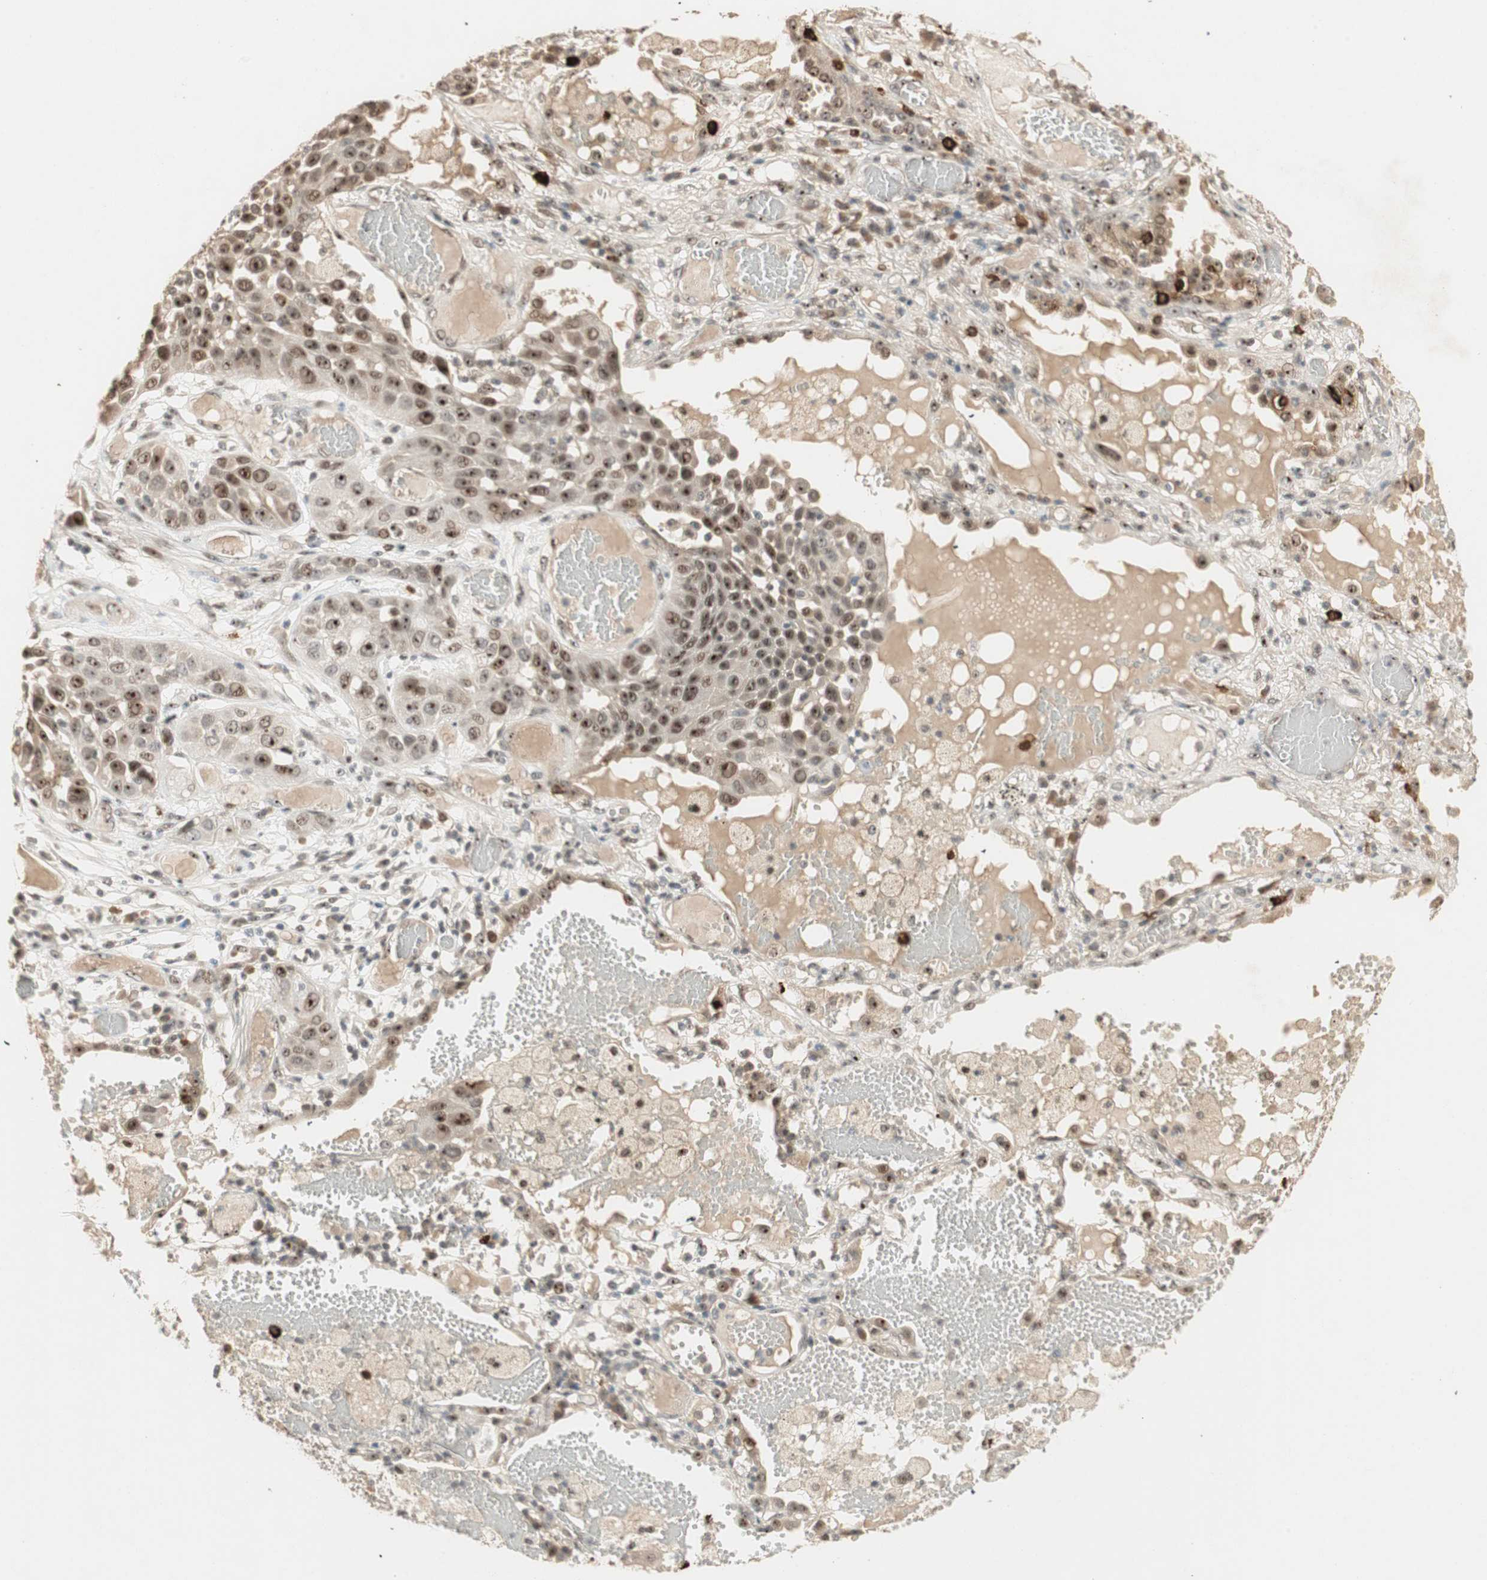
{"staining": {"intensity": "strong", "quantity": ">75%", "location": "nuclear"}, "tissue": "lung cancer", "cell_type": "Tumor cells", "image_type": "cancer", "snomed": [{"axis": "morphology", "description": "Squamous cell carcinoma, NOS"}, {"axis": "topography", "description": "Lung"}], "caption": "Immunohistochemical staining of human lung cancer (squamous cell carcinoma) exhibits strong nuclear protein expression in approximately >75% of tumor cells.", "gene": "ETV4", "patient": {"sex": "male", "age": 71}}